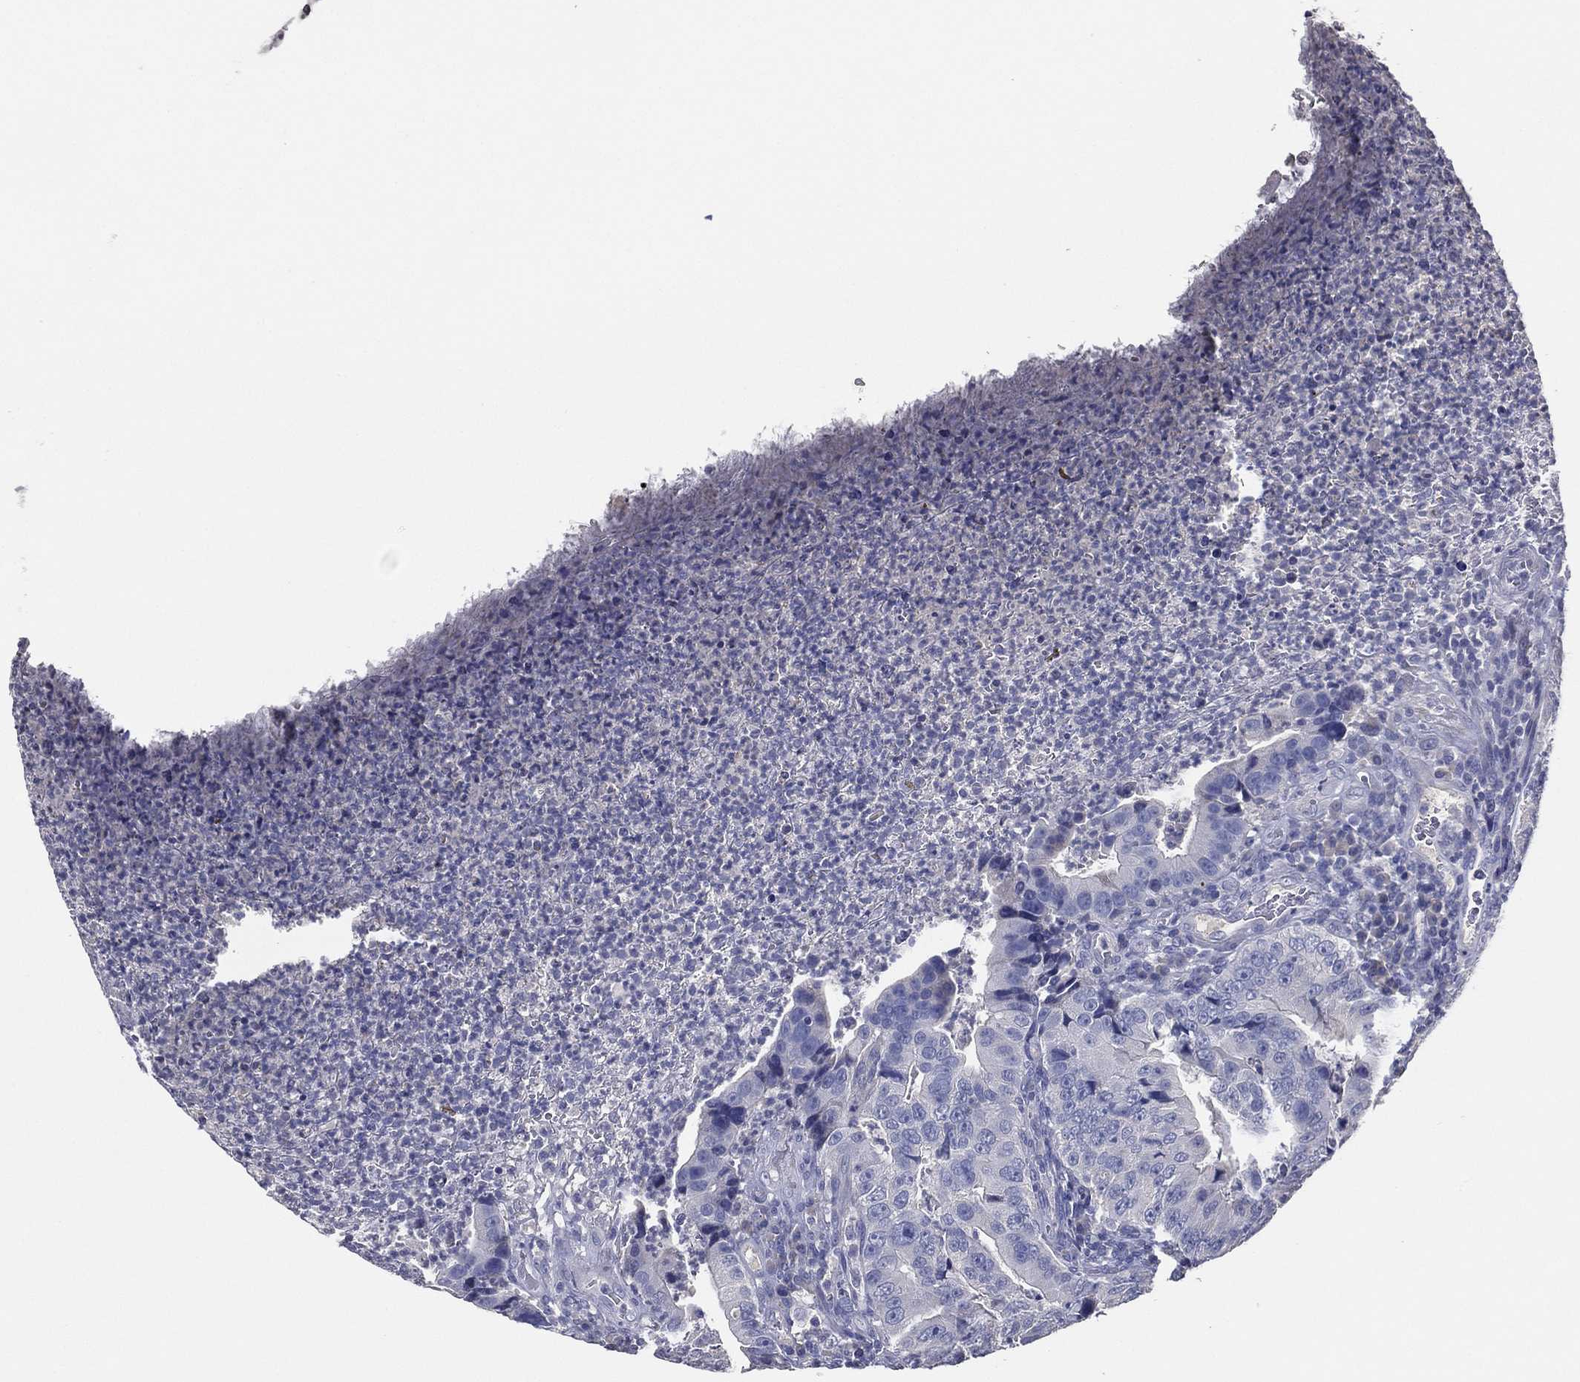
{"staining": {"intensity": "negative", "quantity": "none", "location": "none"}, "tissue": "colorectal cancer", "cell_type": "Tumor cells", "image_type": "cancer", "snomed": [{"axis": "morphology", "description": "Adenocarcinoma, NOS"}, {"axis": "topography", "description": "Colon"}], "caption": "Image shows no significant protein staining in tumor cells of adenocarcinoma (colorectal).", "gene": "TFAP2A", "patient": {"sex": "female", "age": 72}}